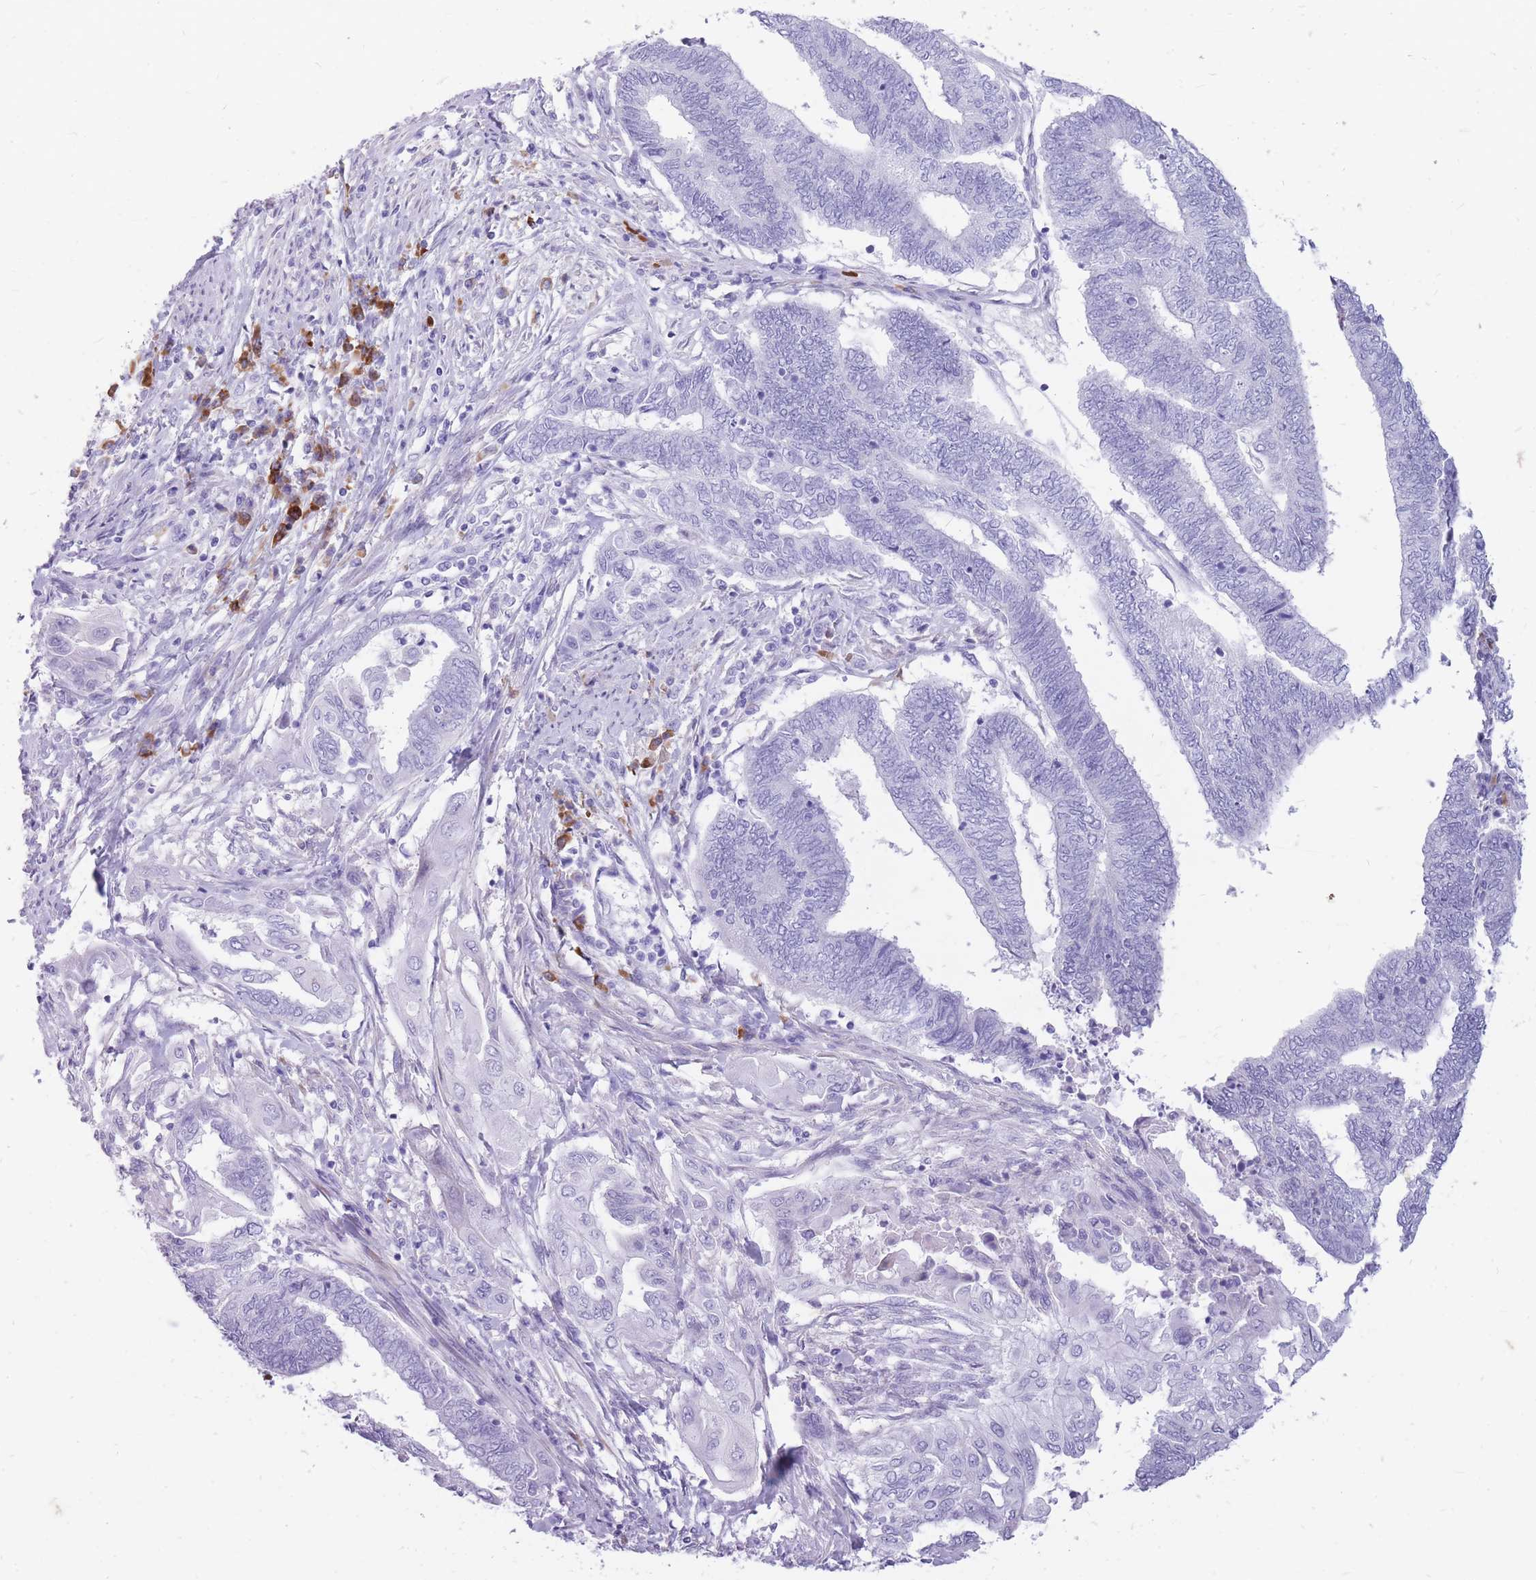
{"staining": {"intensity": "negative", "quantity": "none", "location": "none"}, "tissue": "endometrial cancer", "cell_type": "Tumor cells", "image_type": "cancer", "snomed": [{"axis": "morphology", "description": "Adenocarcinoma, NOS"}, {"axis": "topography", "description": "Uterus"}, {"axis": "topography", "description": "Endometrium"}], "caption": "High magnification brightfield microscopy of endometrial cancer (adenocarcinoma) stained with DAB (3,3'-diaminobenzidine) (brown) and counterstained with hematoxylin (blue): tumor cells show no significant staining.", "gene": "ZFP37", "patient": {"sex": "female", "age": 70}}